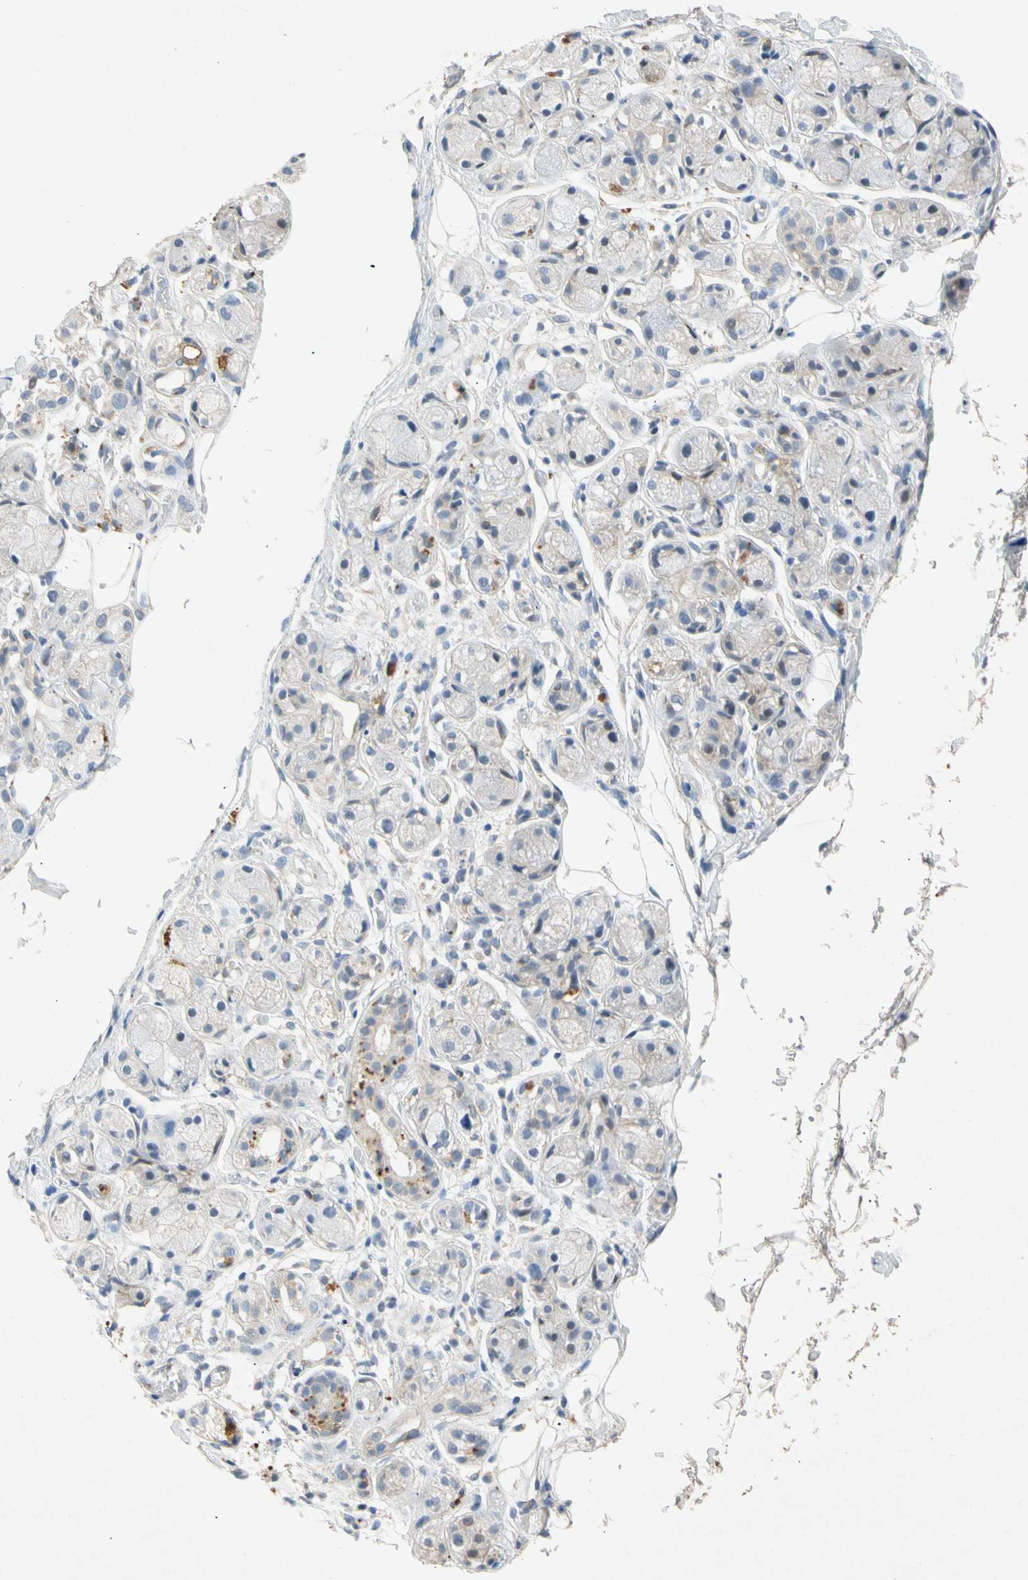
{"staining": {"intensity": "negative", "quantity": "none", "location": "none"}, "tissue": "adipose tissue", "cell_type": "Adipocytes", "image_type": "normal", "snomed": [{"axis": "morphology", "description": "Normal tissue, NOS"}, {"axis": "morphology", "description": "Inflammation, NOS"}, {"axis": "topography", "description": "Vascular tissue"}, {"axis": "topography", "description": "Salivary gland"}], "caption": "There is no significant positivity in adipocytes of adipose tissue. (DAB immunohistochemistry visualized using brightfield microscopy, high magnification).", "gene": "GASK1B", "patient": {"sex": "female", "age": 75}}